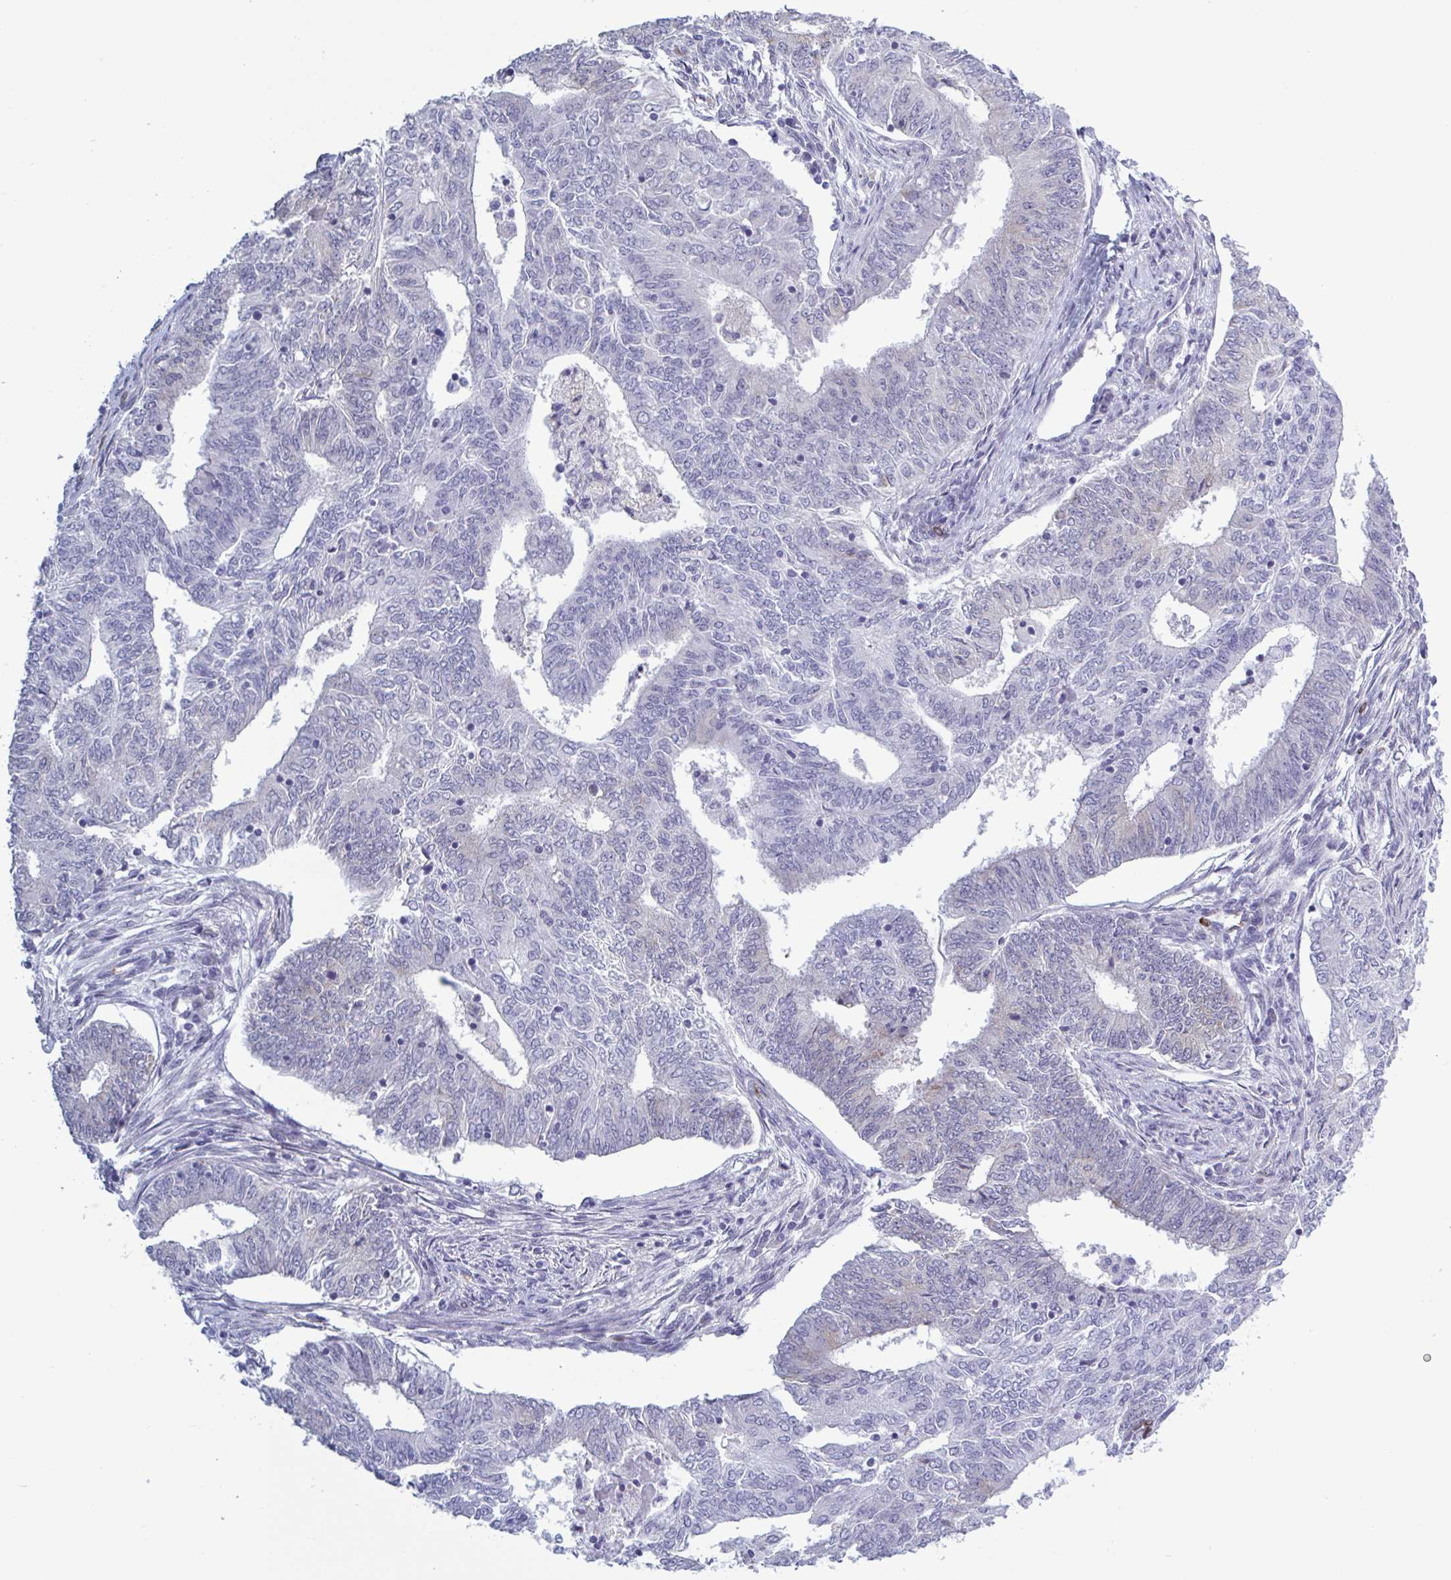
{"staining": {"intensity": "negative", "quantity": "none", "location": "none"}, "tissue": "endometrial cancer", "cell_type": "Tumor cells", "image_type": "cancer", "snomed": [{"axis": "morphology", "description": "Adenocarcinoma, NOS"}, {"axis": "topography", "description": "Endometrium"}], "caption": "Endometrial cancer (adenocarcinoma) stained for a protein using immunohistochemistry displays no positivity tumor cells.", "gene": "HSD11B2", "patient": {"sex": "female", "age": 62}}